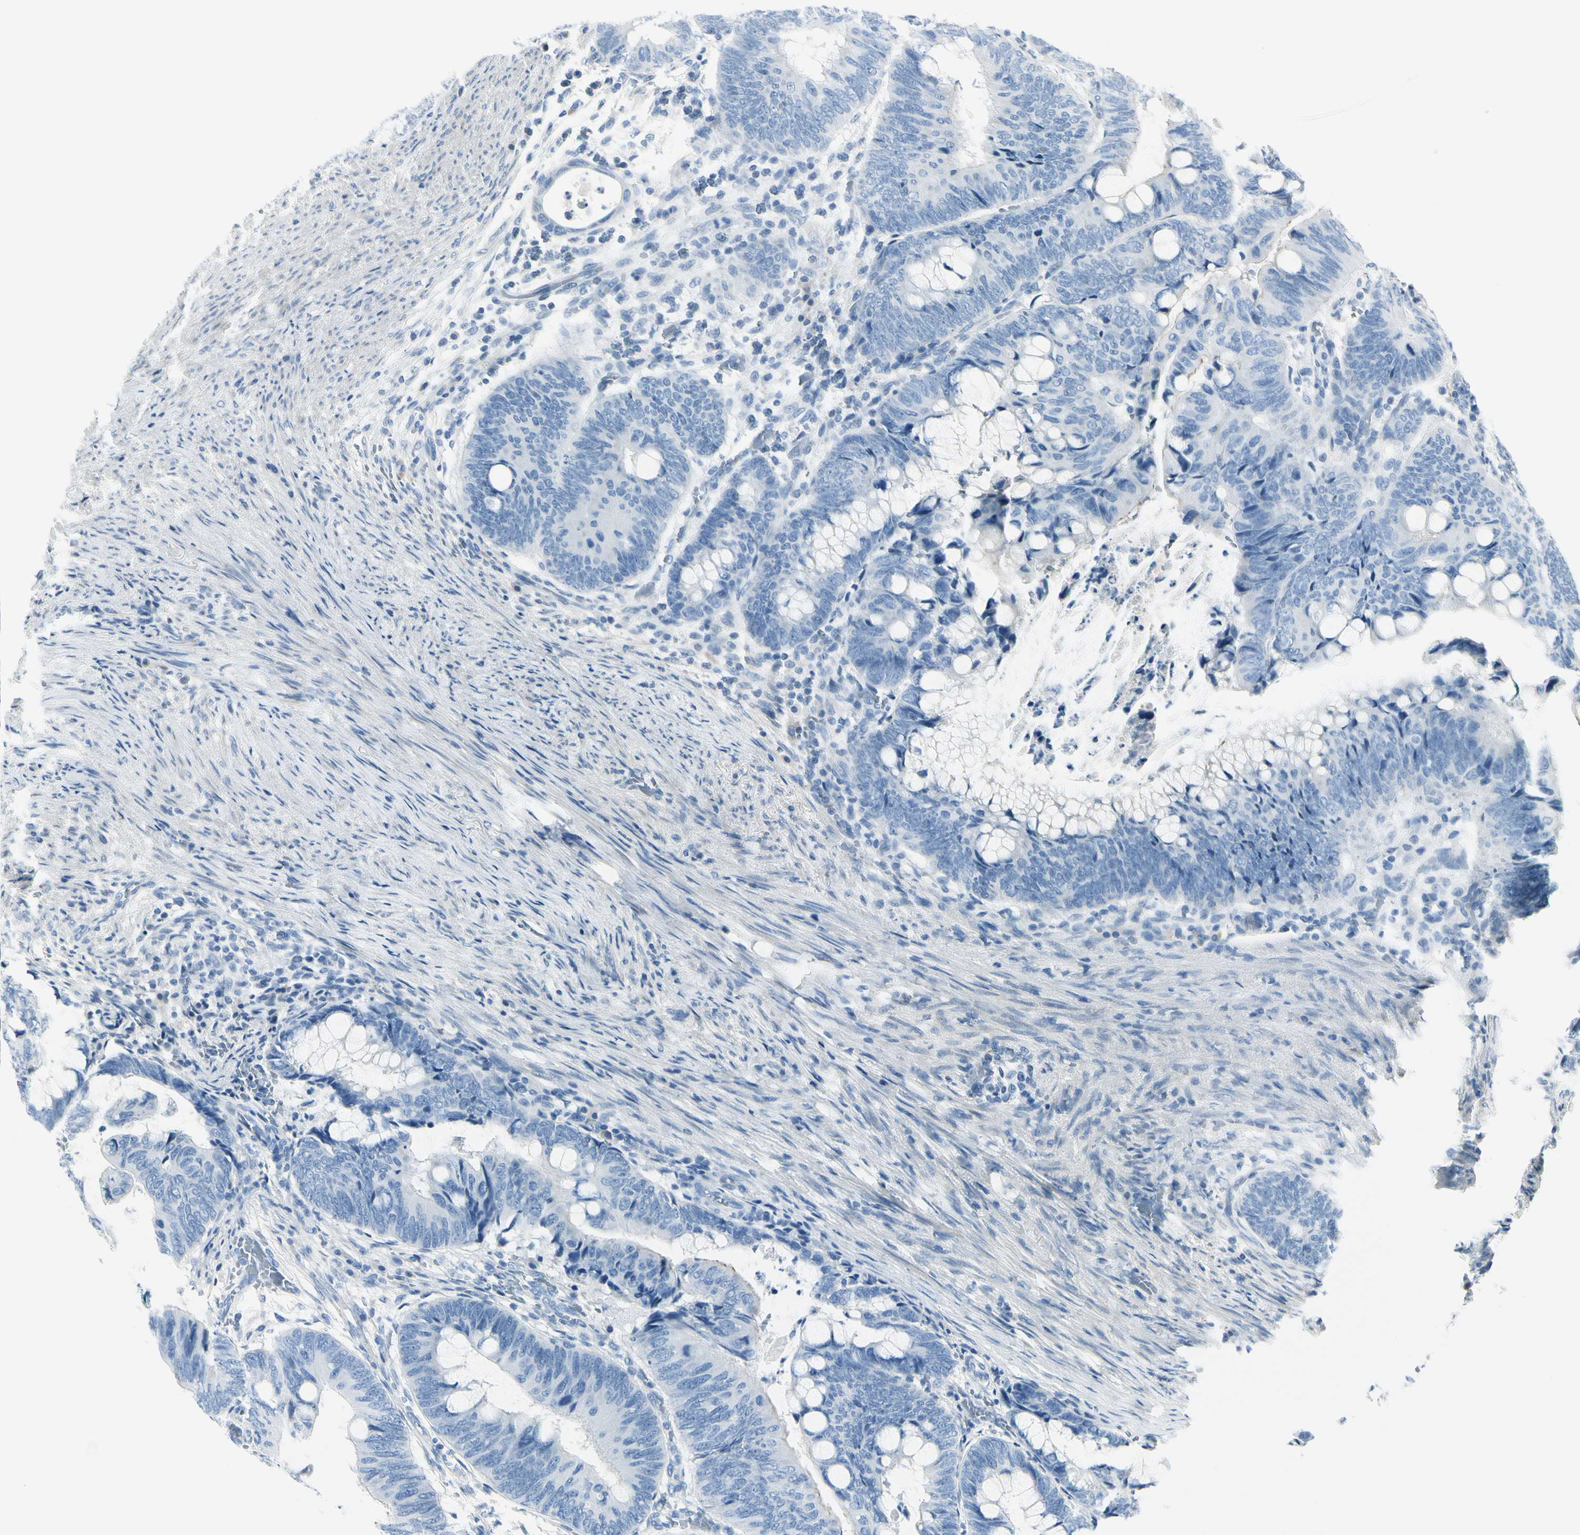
{"staining": {"intensity": "negative", "quantity": "none", "location": "none"}, "tissue": "colorectal cancer", "cell_type": "Tumor cells", "image_type": "cancer", "snomed": [{"axis": "morphology", "description": "Normal tissue, NOS"}, {"axis": "morphology", "description": "Adenocarcinoma, NOS"}, {"axis": "topography", "description": "Rectum"}, {"axis": "topography", "description": "Peripheral nerve tissue"}], "caption": "Colorectal adenocarcinoma stained for a protein using IHC displays no expression tumor cells.", "gene": "PEBP1", "patient": {"sex": "male", "age": 92}}